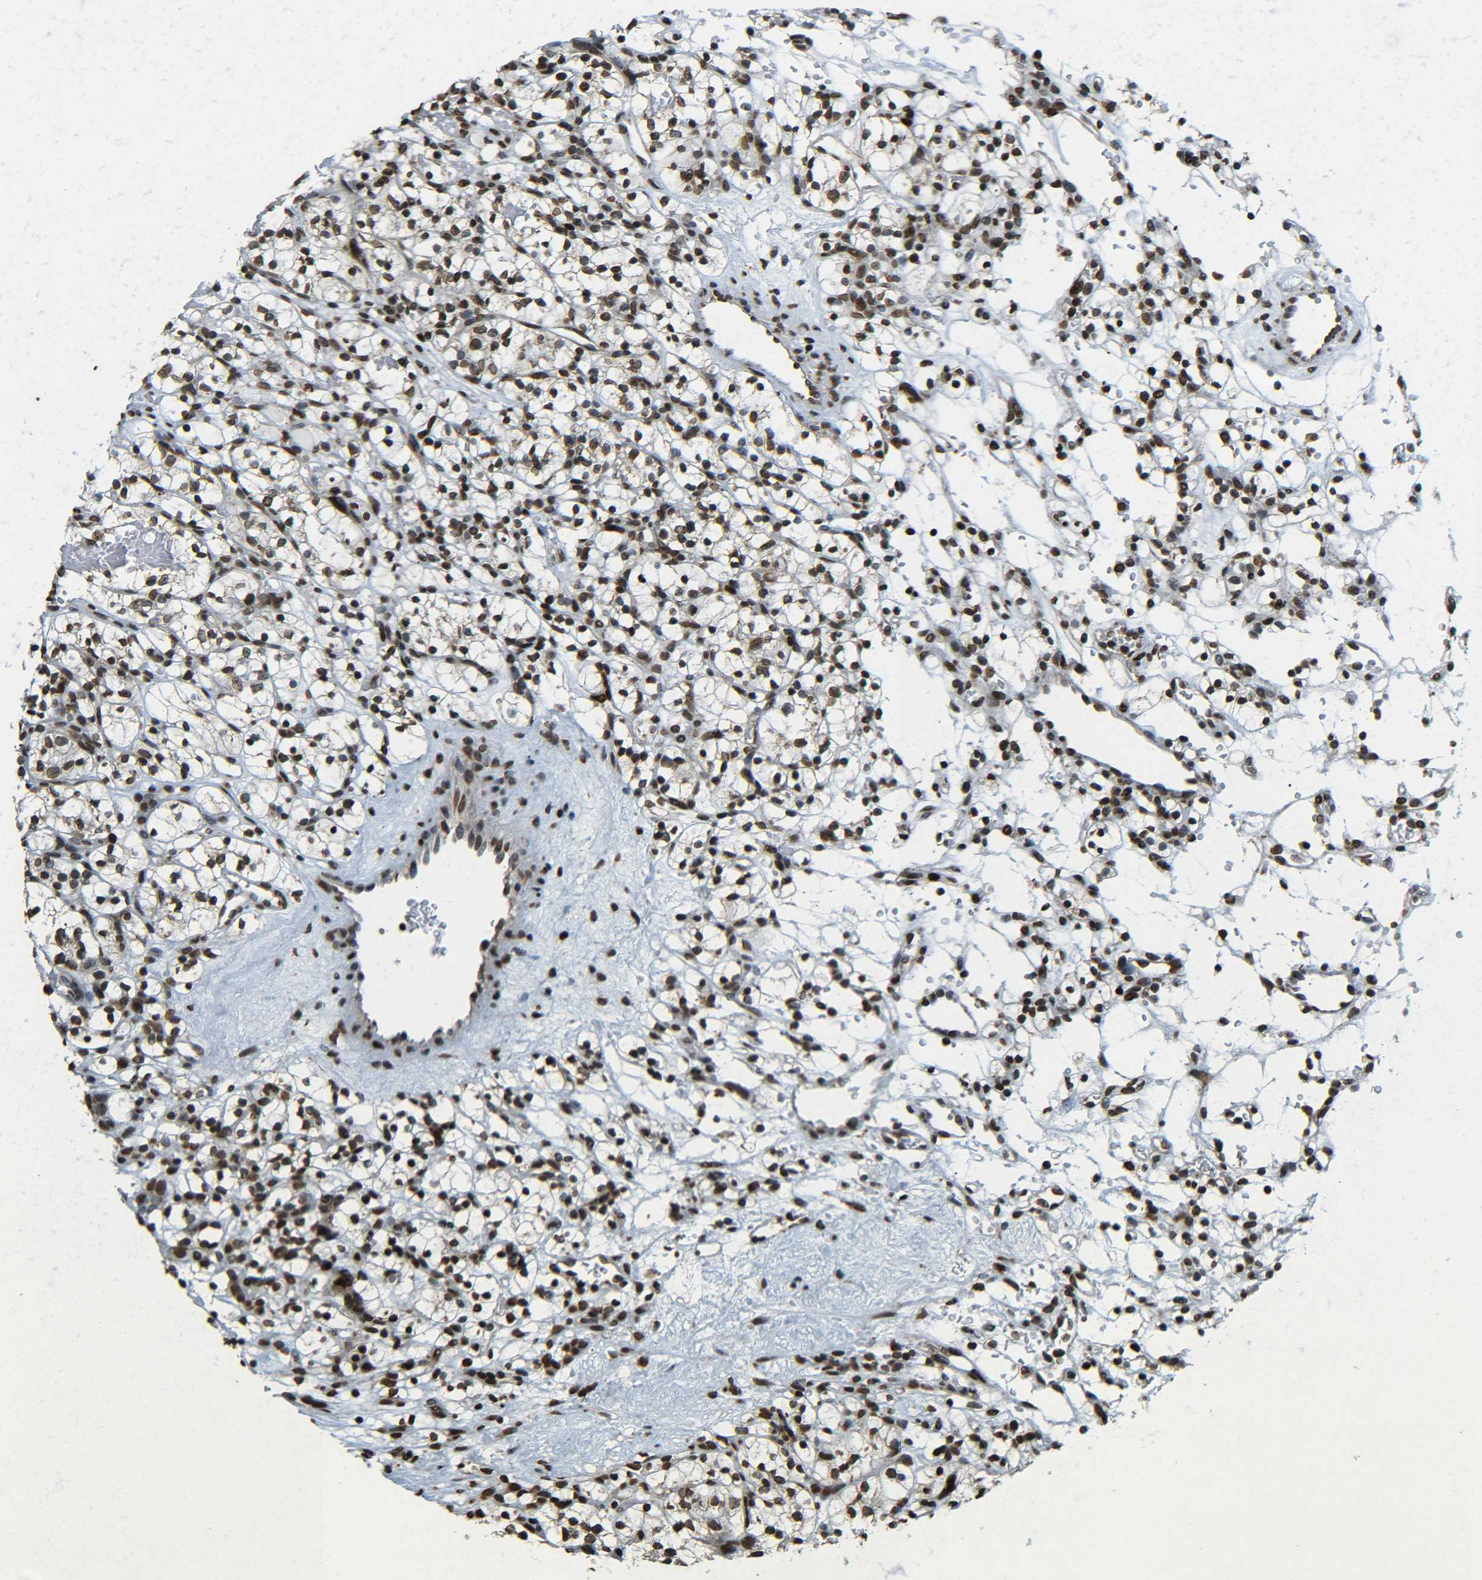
{"staining": {"intensity": "strong", "quantity": ">75%", "location": "nuclear"}, "tissue": "renal cancer", "cell_type": "Tumor cells", "image_type": "cancer", "snomed": [{"axis": "morphology", "description": "Adenocarcinoma, NOS"}, {"axis": "topography", "description": "Kidney"}], "caption": "Renal adenocarcinoma stained with immunohistochemistry demonstrates strong nuclear positivity in about >75% of tumor cells.", "gene": "NEUROG2", "patient": {"sex": "female", "age": 57}}